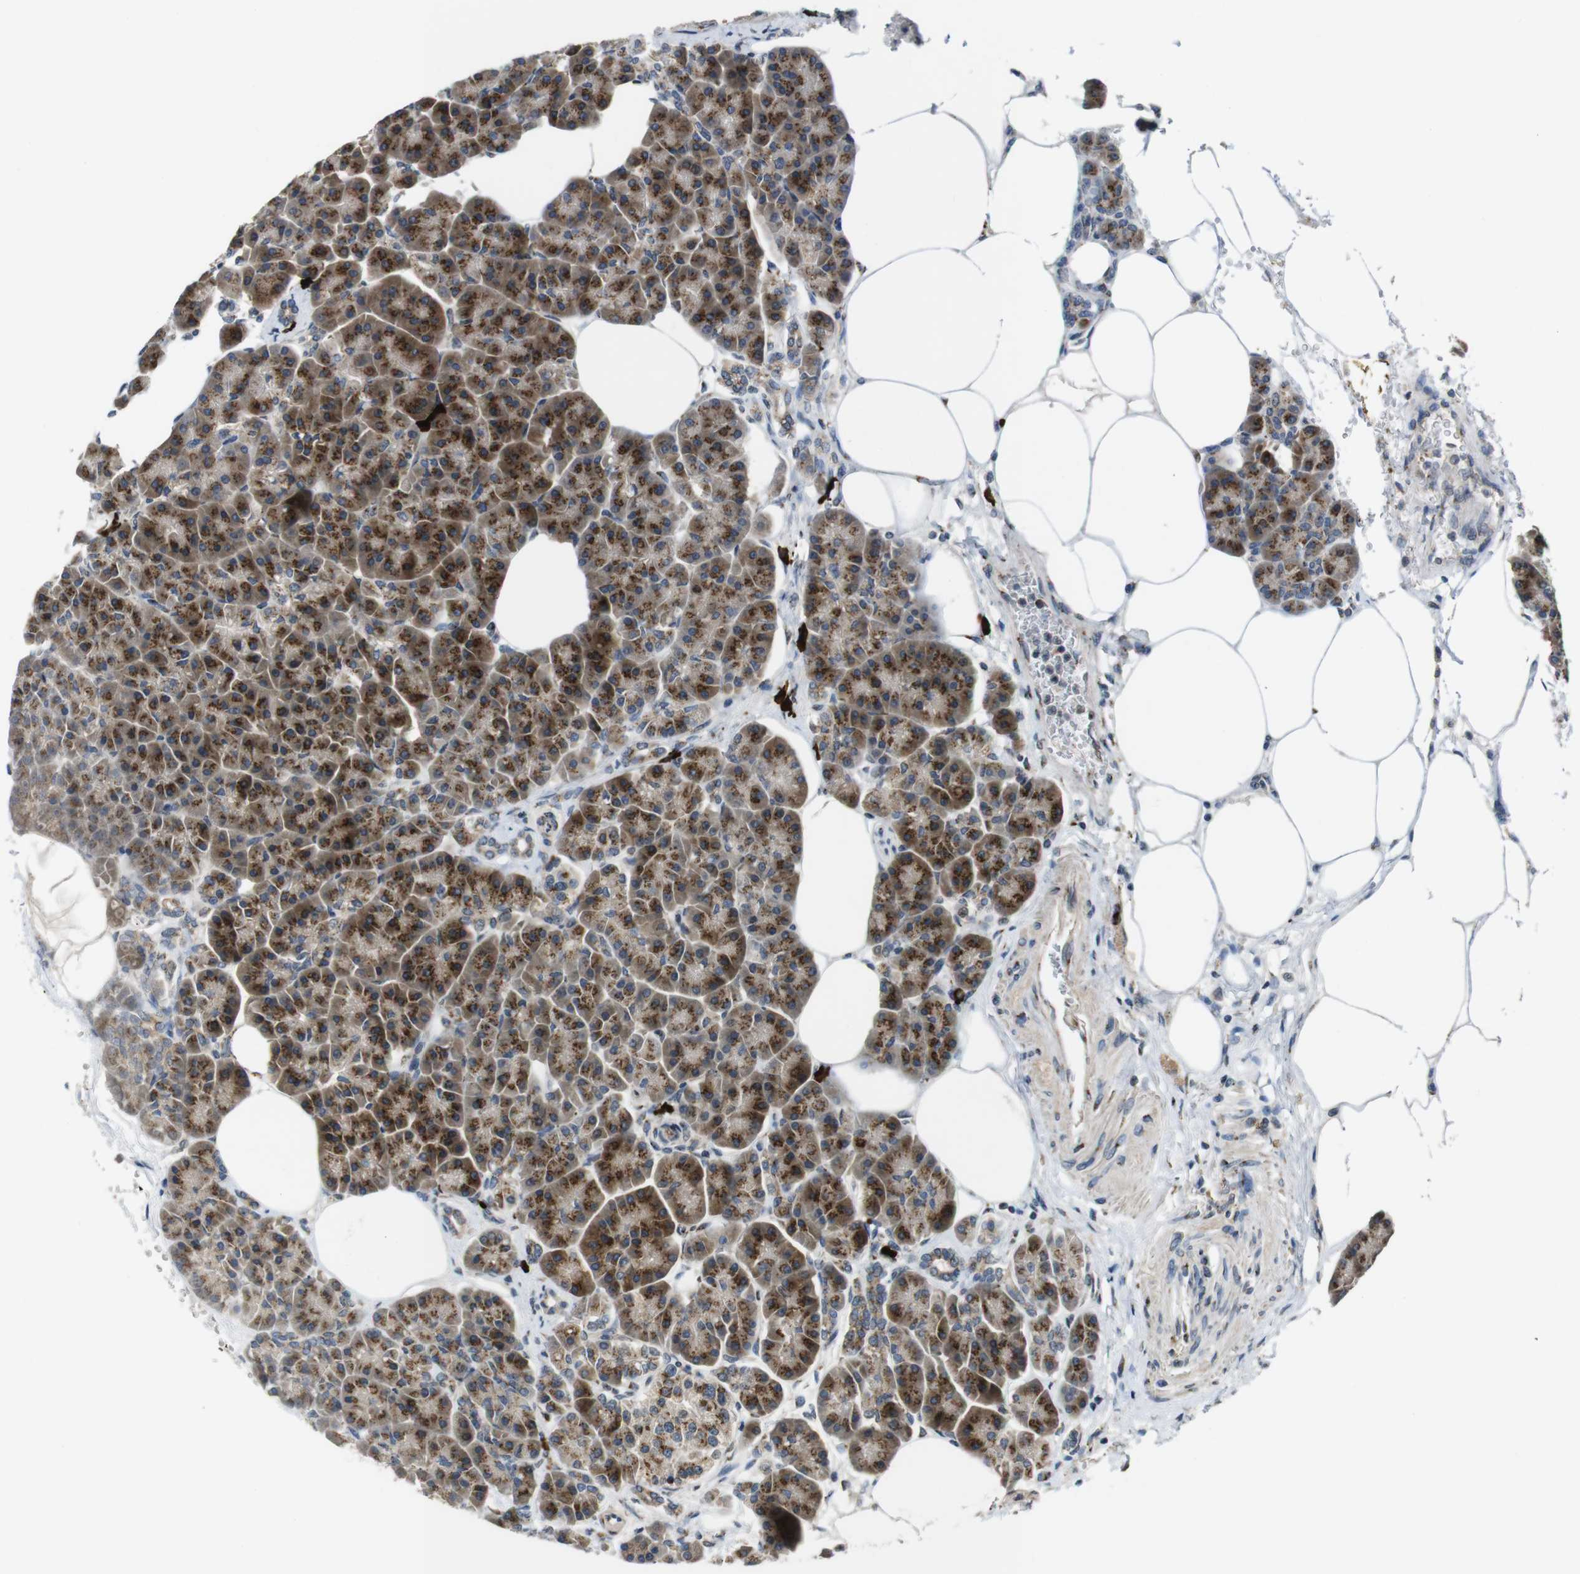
{"staining": {"intensity": "strong", "quantity": ">75%", "location": "cytoplasmic/membranous"}, "tissue": "pancreas", "cell_type": "Exocrine glandular cells", "image_type": "normal", "snomed": [{"axis": "morphology", "description": "Normal tissue, NOS"}, {"axis": "topography", "description": "Pancreas"}], "caption": "Immunohistochemical staining of unremarkable pancreas demonstrates >75% levels of strong cytoplasmic/membranous protein positivity in approximately >75% of exocrine glandular cells.", "gene": "ZFPL1", "patient": {"sex": "female", "age": 70}}